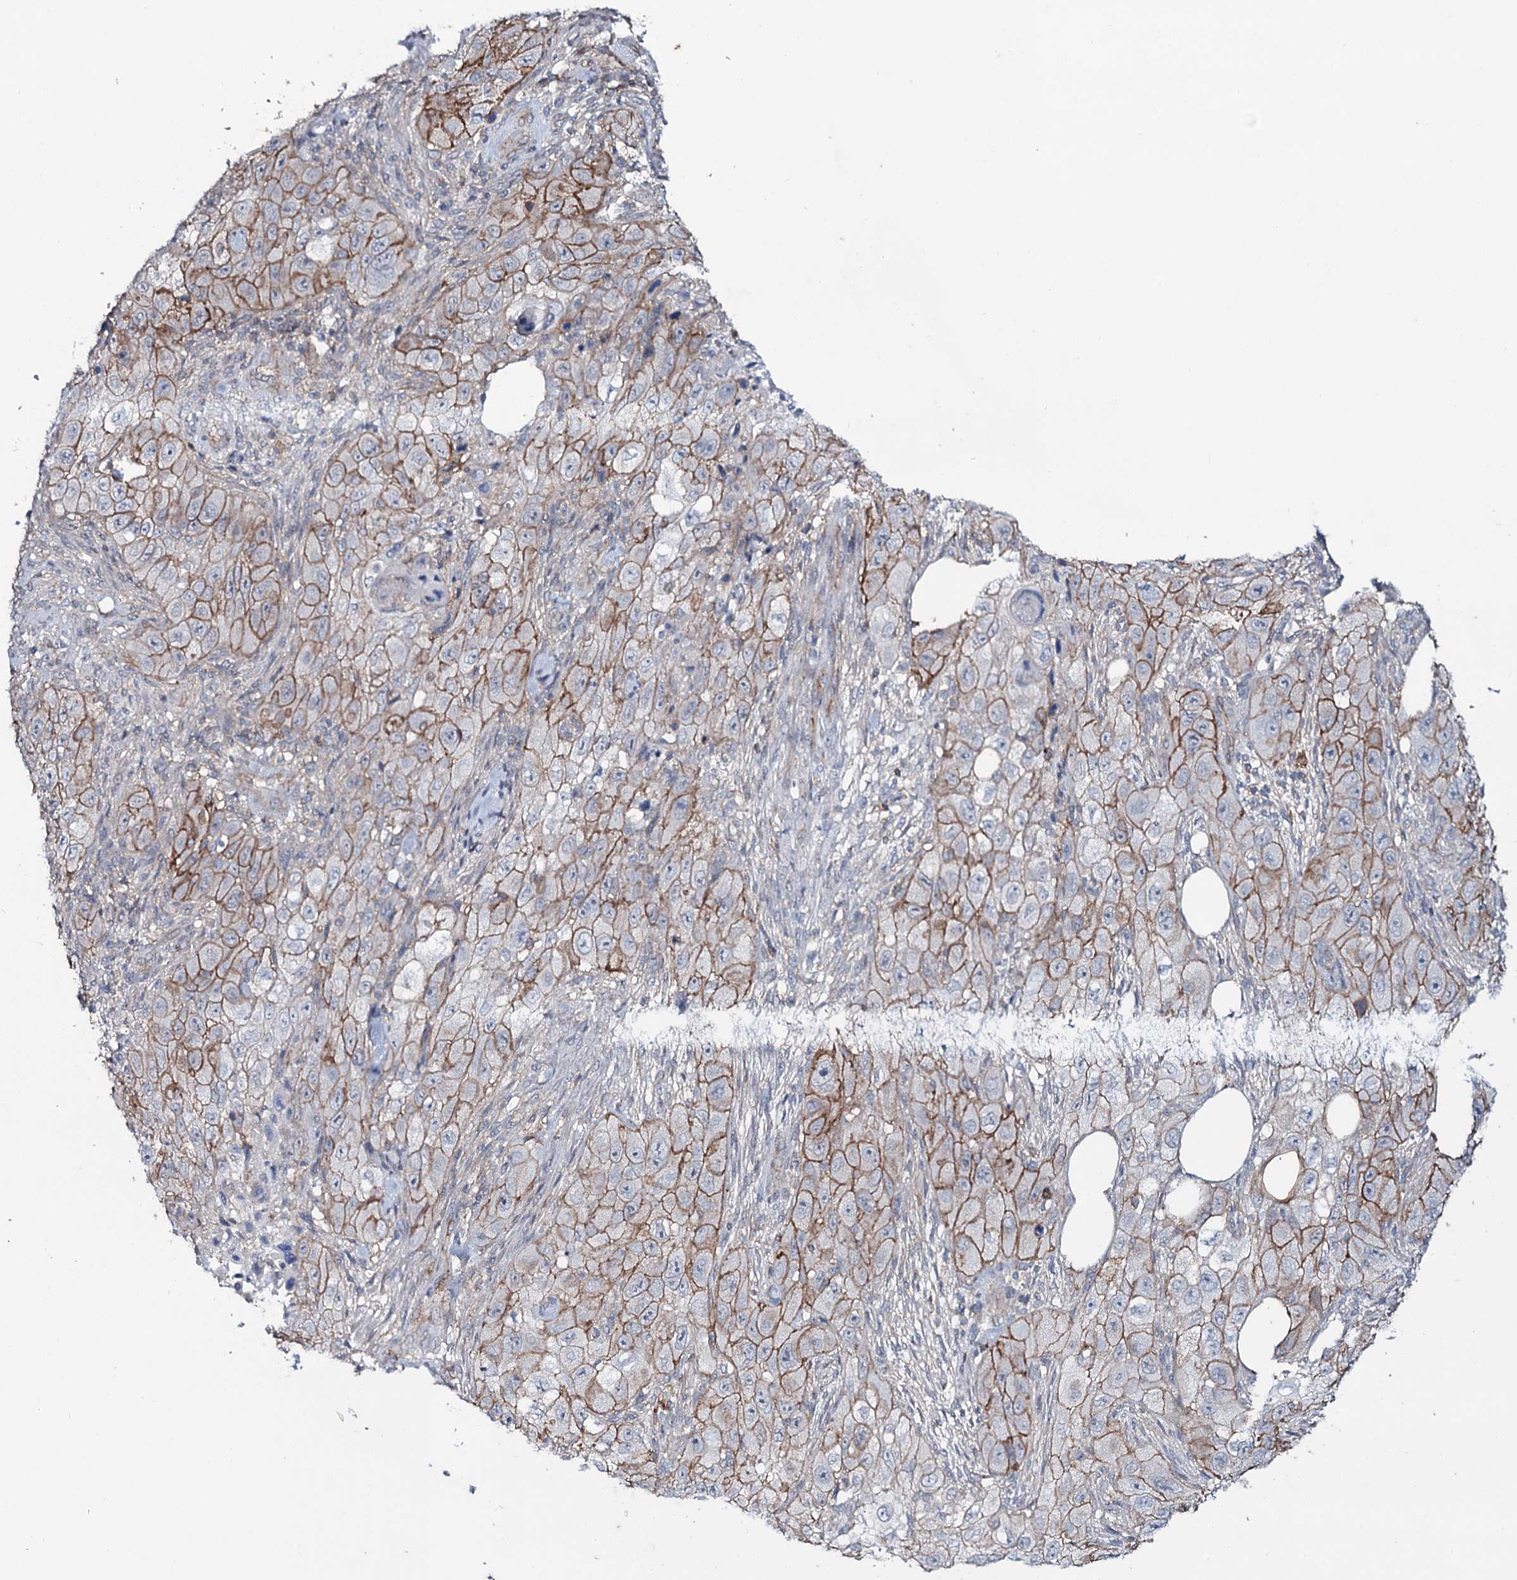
{"staining": {"intensity": "moderate", "quantity": ">75%", "location": "cytoplasmic/membranous"}, "tissue": "skin cancer", "cell_type": "Tumor cells", "image_type": "cancer", "snomed": [{"axis": "morphology", "description": "Squamous cell carcinoma, NOS"}, {"axis": "topography", "description": "Skin"}, {"axis": "topography", "description": "Subcutis"}], "caption": "Immunohistochemical staining of skin cancer (squamous cell carcinoma) demonstrates medium levels of moderate cytoplasmic/membranous protein staining in approximately >75% of tumor cells.", "gene": "SNAP23", "patient": {"sex": "male", "age": 73}}